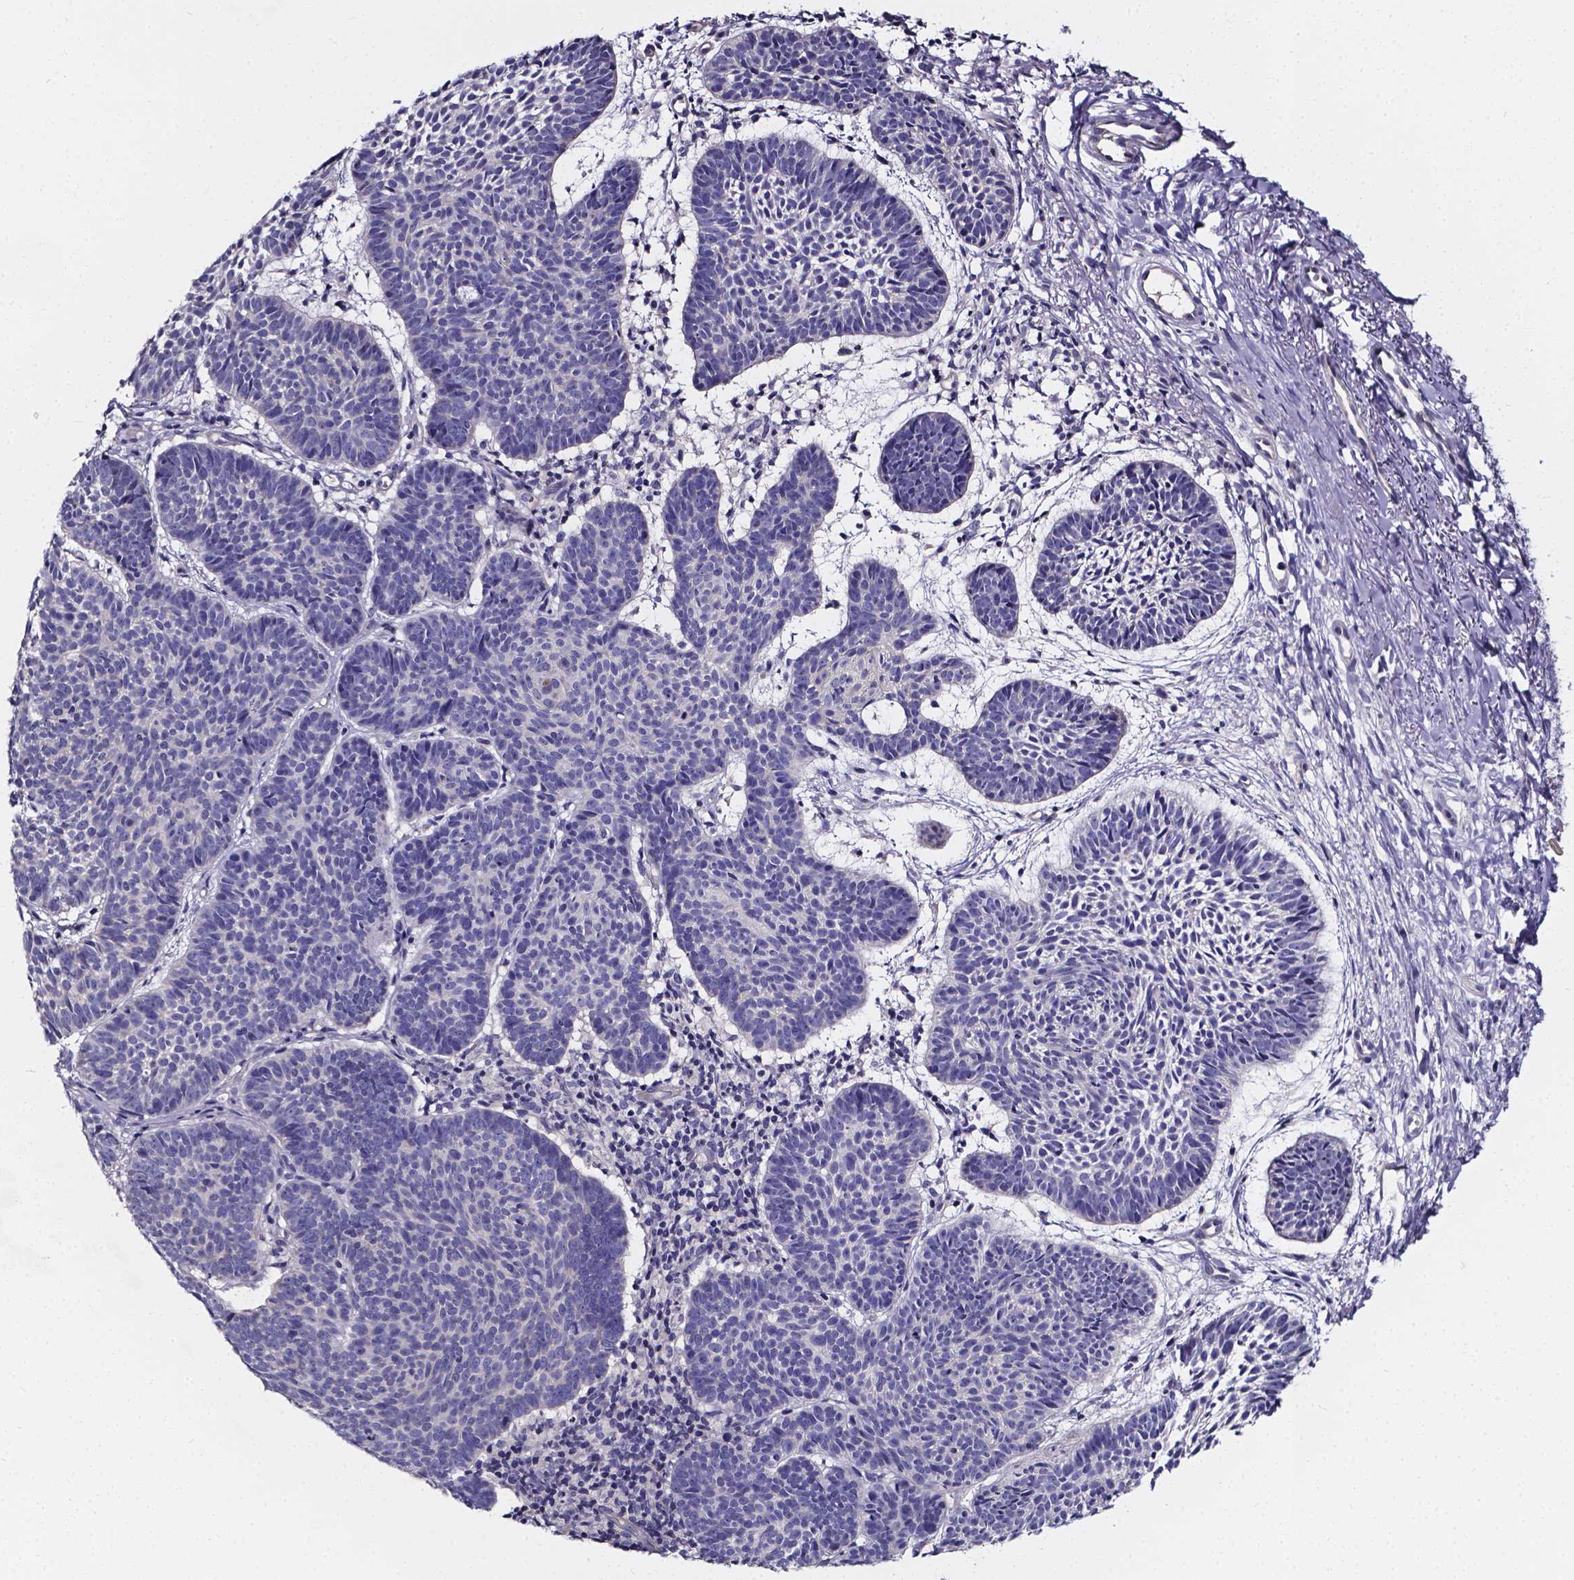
{"staining": {"intensity": "negative", "quantity": "none", "location": "none"}, "tissue": "skin cancer", "cell_type": "Tumor cells", "image_type": "cancer", "snomed": [{"axis": "morphology", "description": "Basal cell carcinoma"}, {"axis": "topography", "description": "Skin"}], "caption": "Immunohistochemistry histopathology image of skin basal cell carcinoma stained for a protein (brown), which displays no staining in tumor cells.", "gene": "CACNG8", "patient": {"sex": "male", "age": 72}}